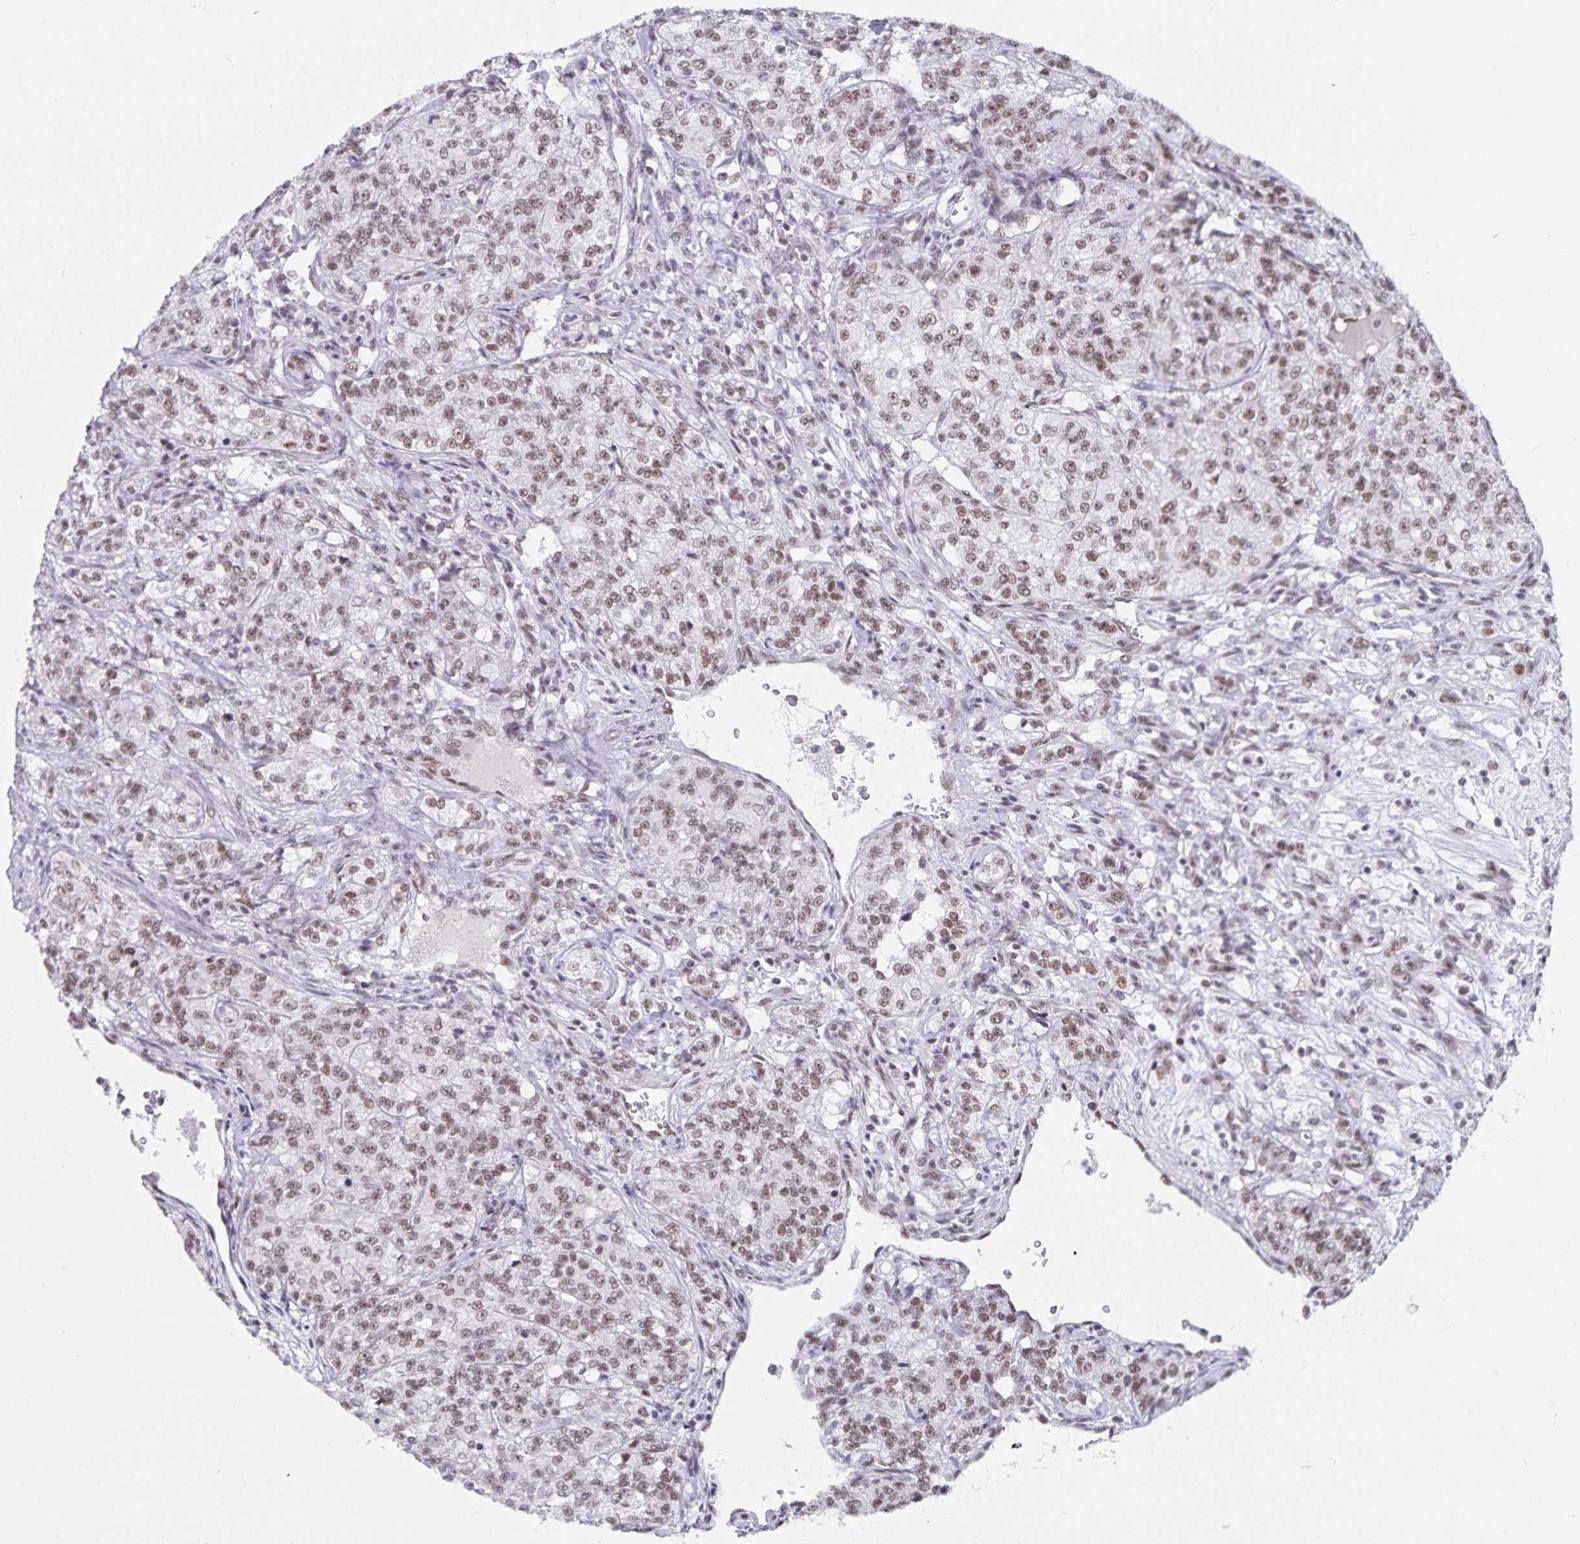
{"staining": {"intensity": "weak", "quantity": ">75%", "location": "nuclear"}, "tissue": "renal cancer", "cell_type": "Tumor cells", "image_type": "cancer", "snomed": [{"axis": "morphology", "description": "Adenocarcinoma, NOS"}, {"axis": "topography", "description": "Kidney"}], "caption": "Protein positivity by IHC exhibits weak nuclear expression in about >75% of tumor cells in adenocarcinoma (renal).", "gene": "PBX2", "patient": {"sex": "female", "age": 63}}